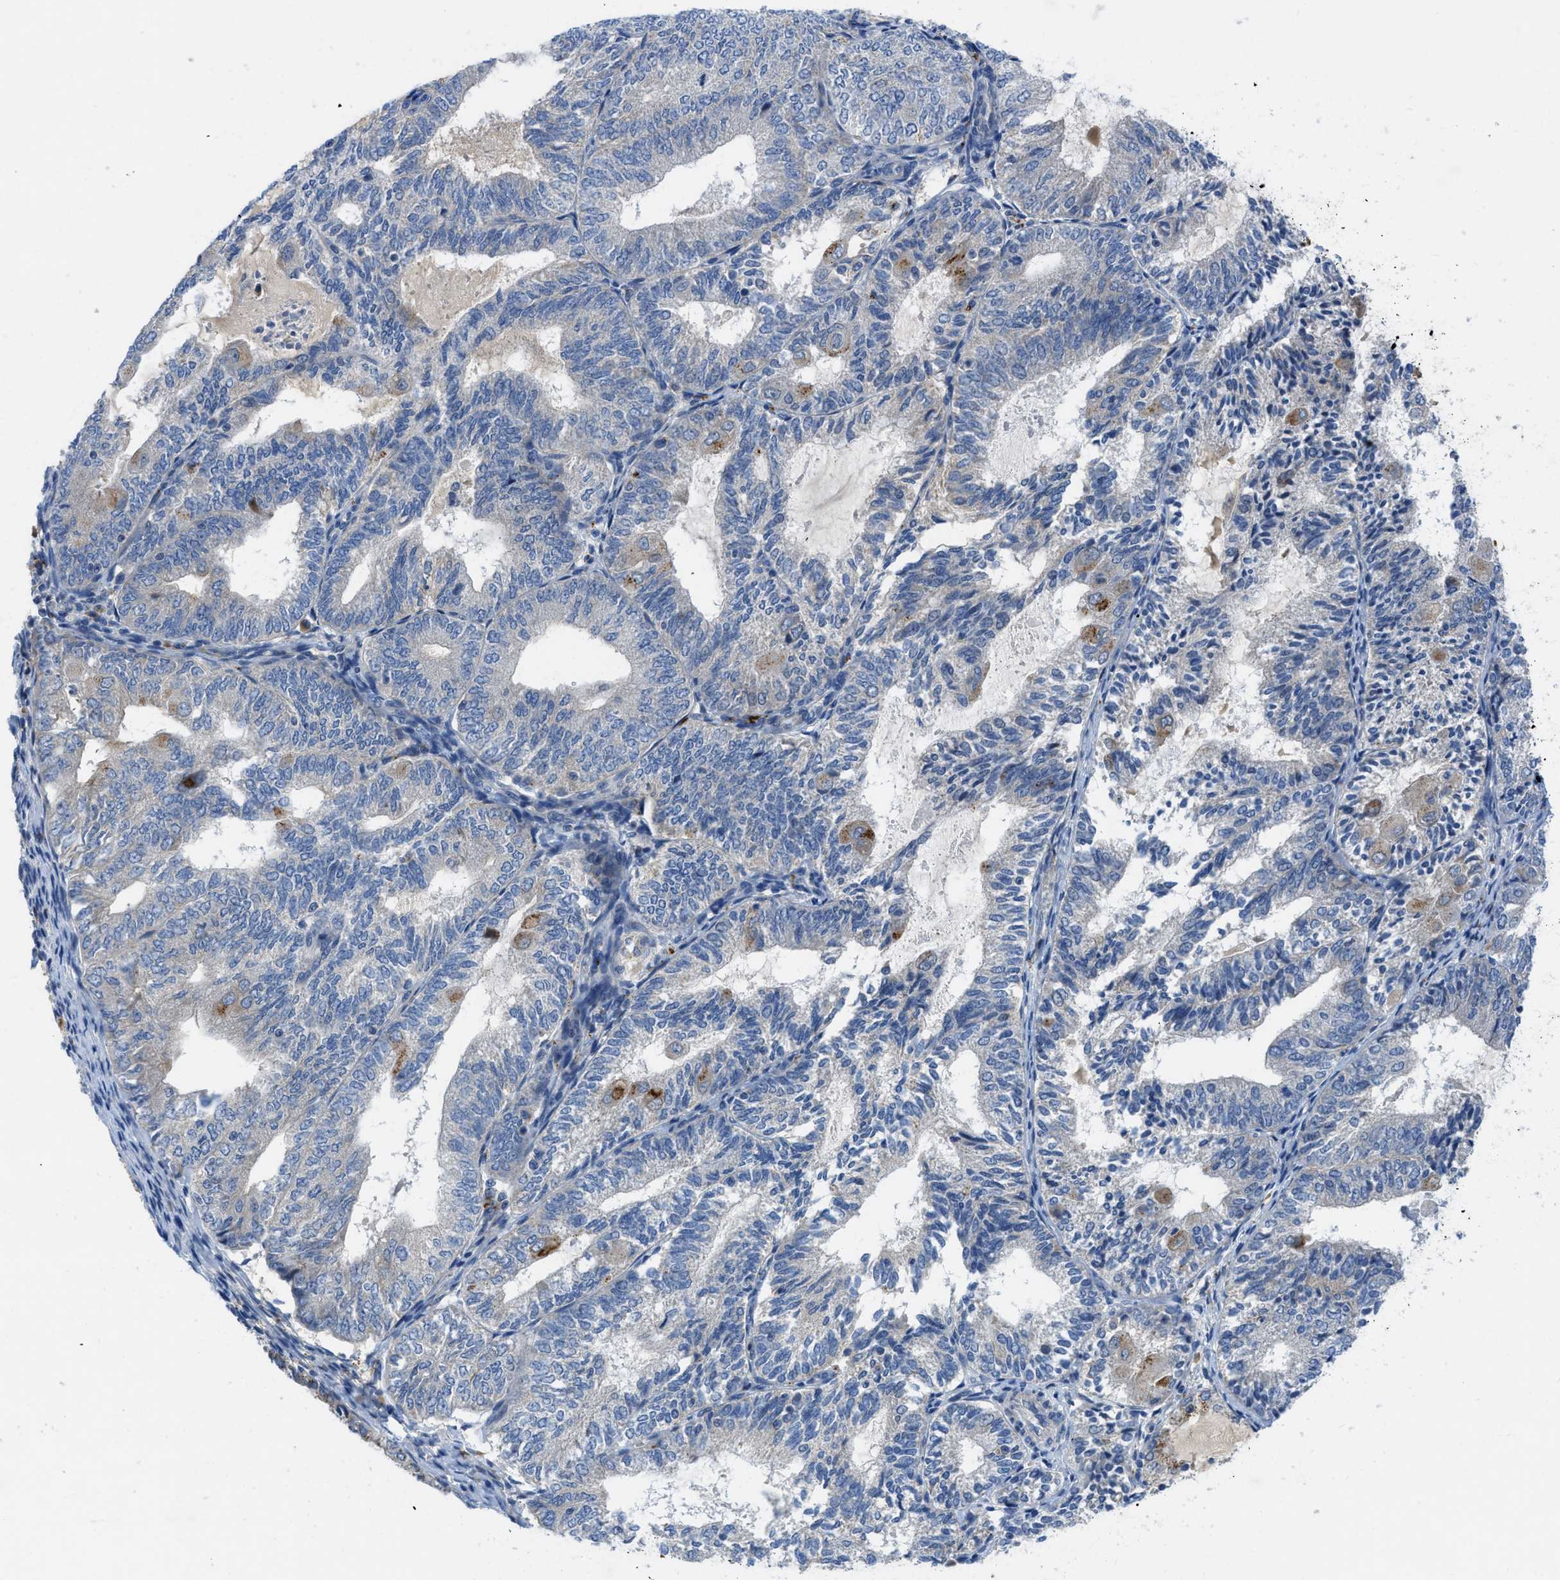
{"staining": {"intensity": "negative", "quantity": "none", "location": "none"}, "tissue": "endometrial cancer", "cell_type": "Tumor cells", "image_type": "cancer", "snomed": [{"axis": "morphology", "description": "Adenocarcinoma, NOS"}, {"axis": "topography", "description": "Endometrium"}], "caption": "High magnification brightfield microscopy of endometrial cancer (adenocarcinoma) stained with DAB (brown) and counterstained with hematoxylin (blue): tumor cells show no significant positivity.", "gene": "TMEM248", "patient": {"sex": "female", "age": 81}}